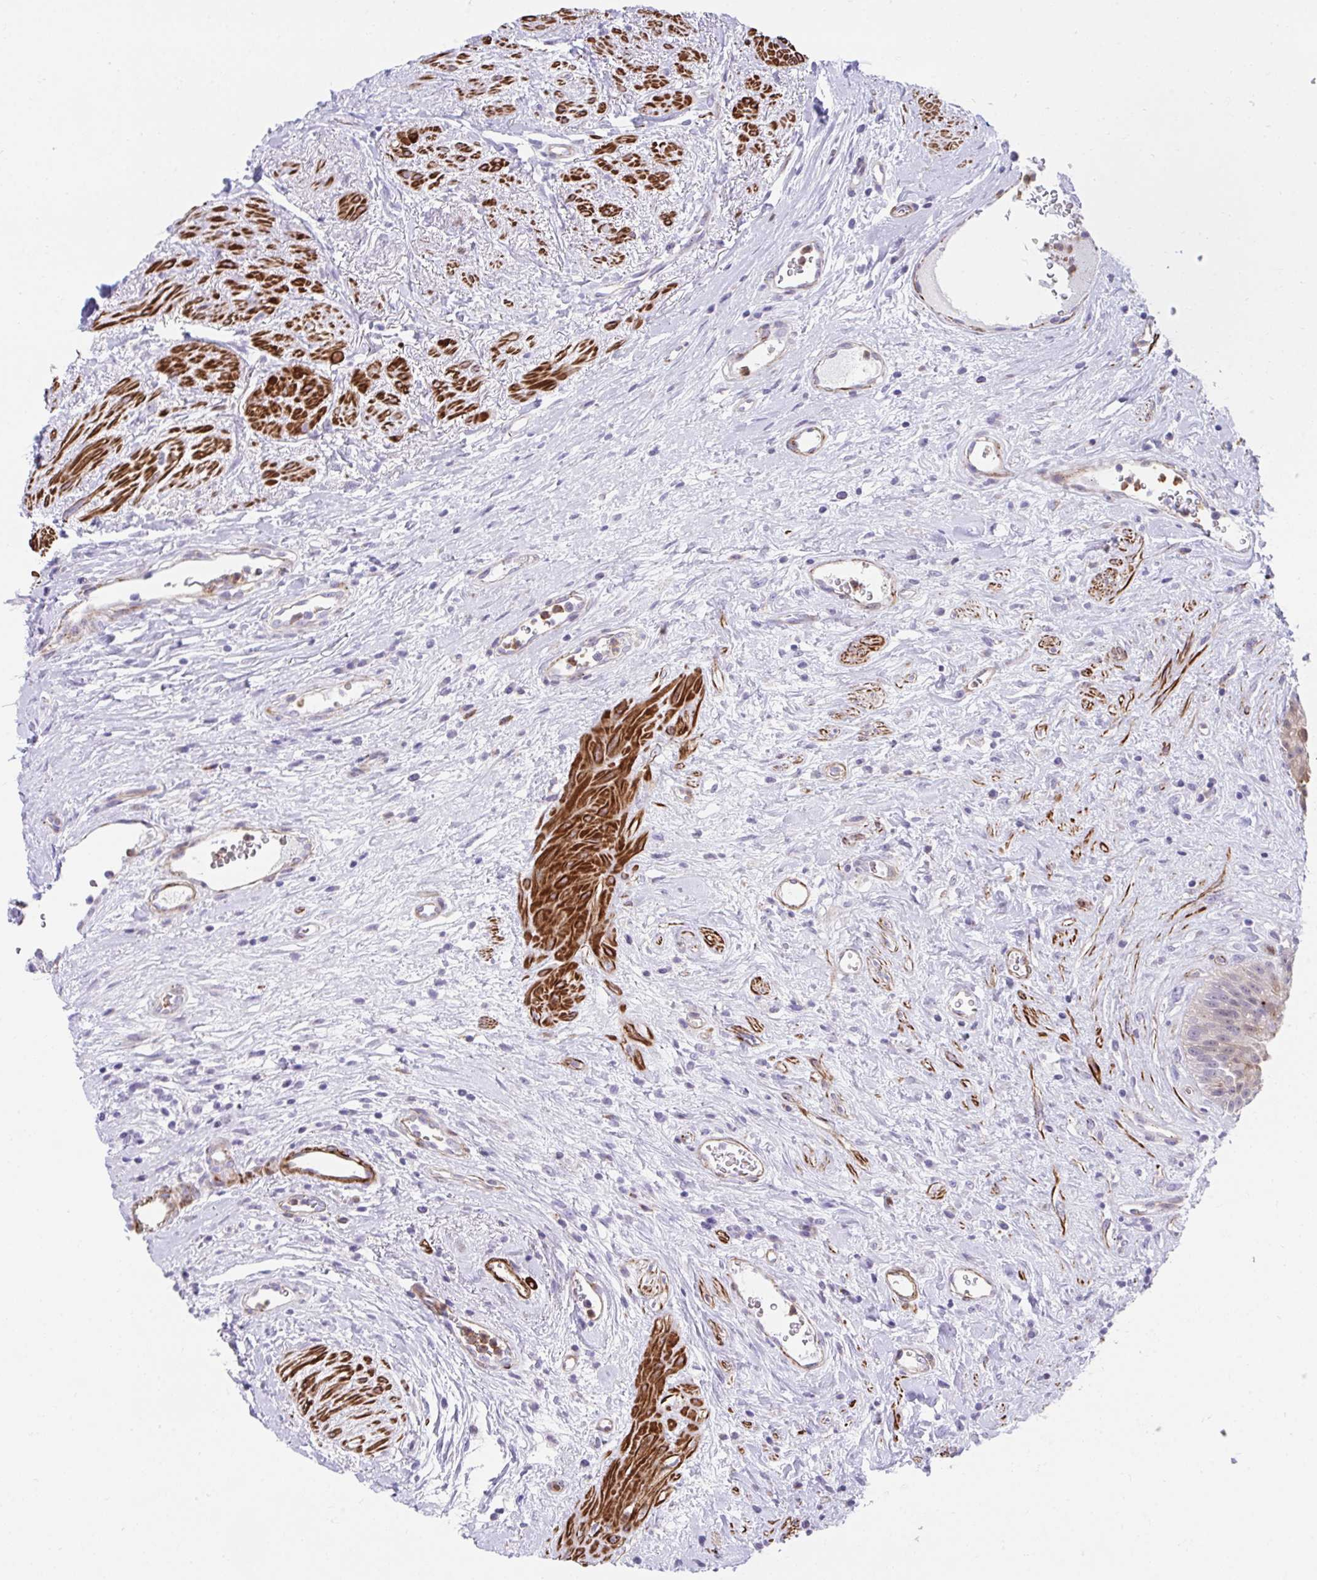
{"staining": {"intensity": "negative", "quantity": "none", "location": "none"}, "tissue": "urinary bladder", "cell_type": "Urothelial cells", "image_type": "normal", "snomed": [{"axis": "morphology", "description": "Normal tissue, NOS"}, {"axis": "topography", "description": "Urinary bladder"}], "caption": "Immunohistochemistry (IHC) histopathology image of benign urinary bladder stained for a protein (brown), which reveals no expression in urothelial cells.", "gene": "CSTB", "patient": {"sex": "female", "age": 56}}